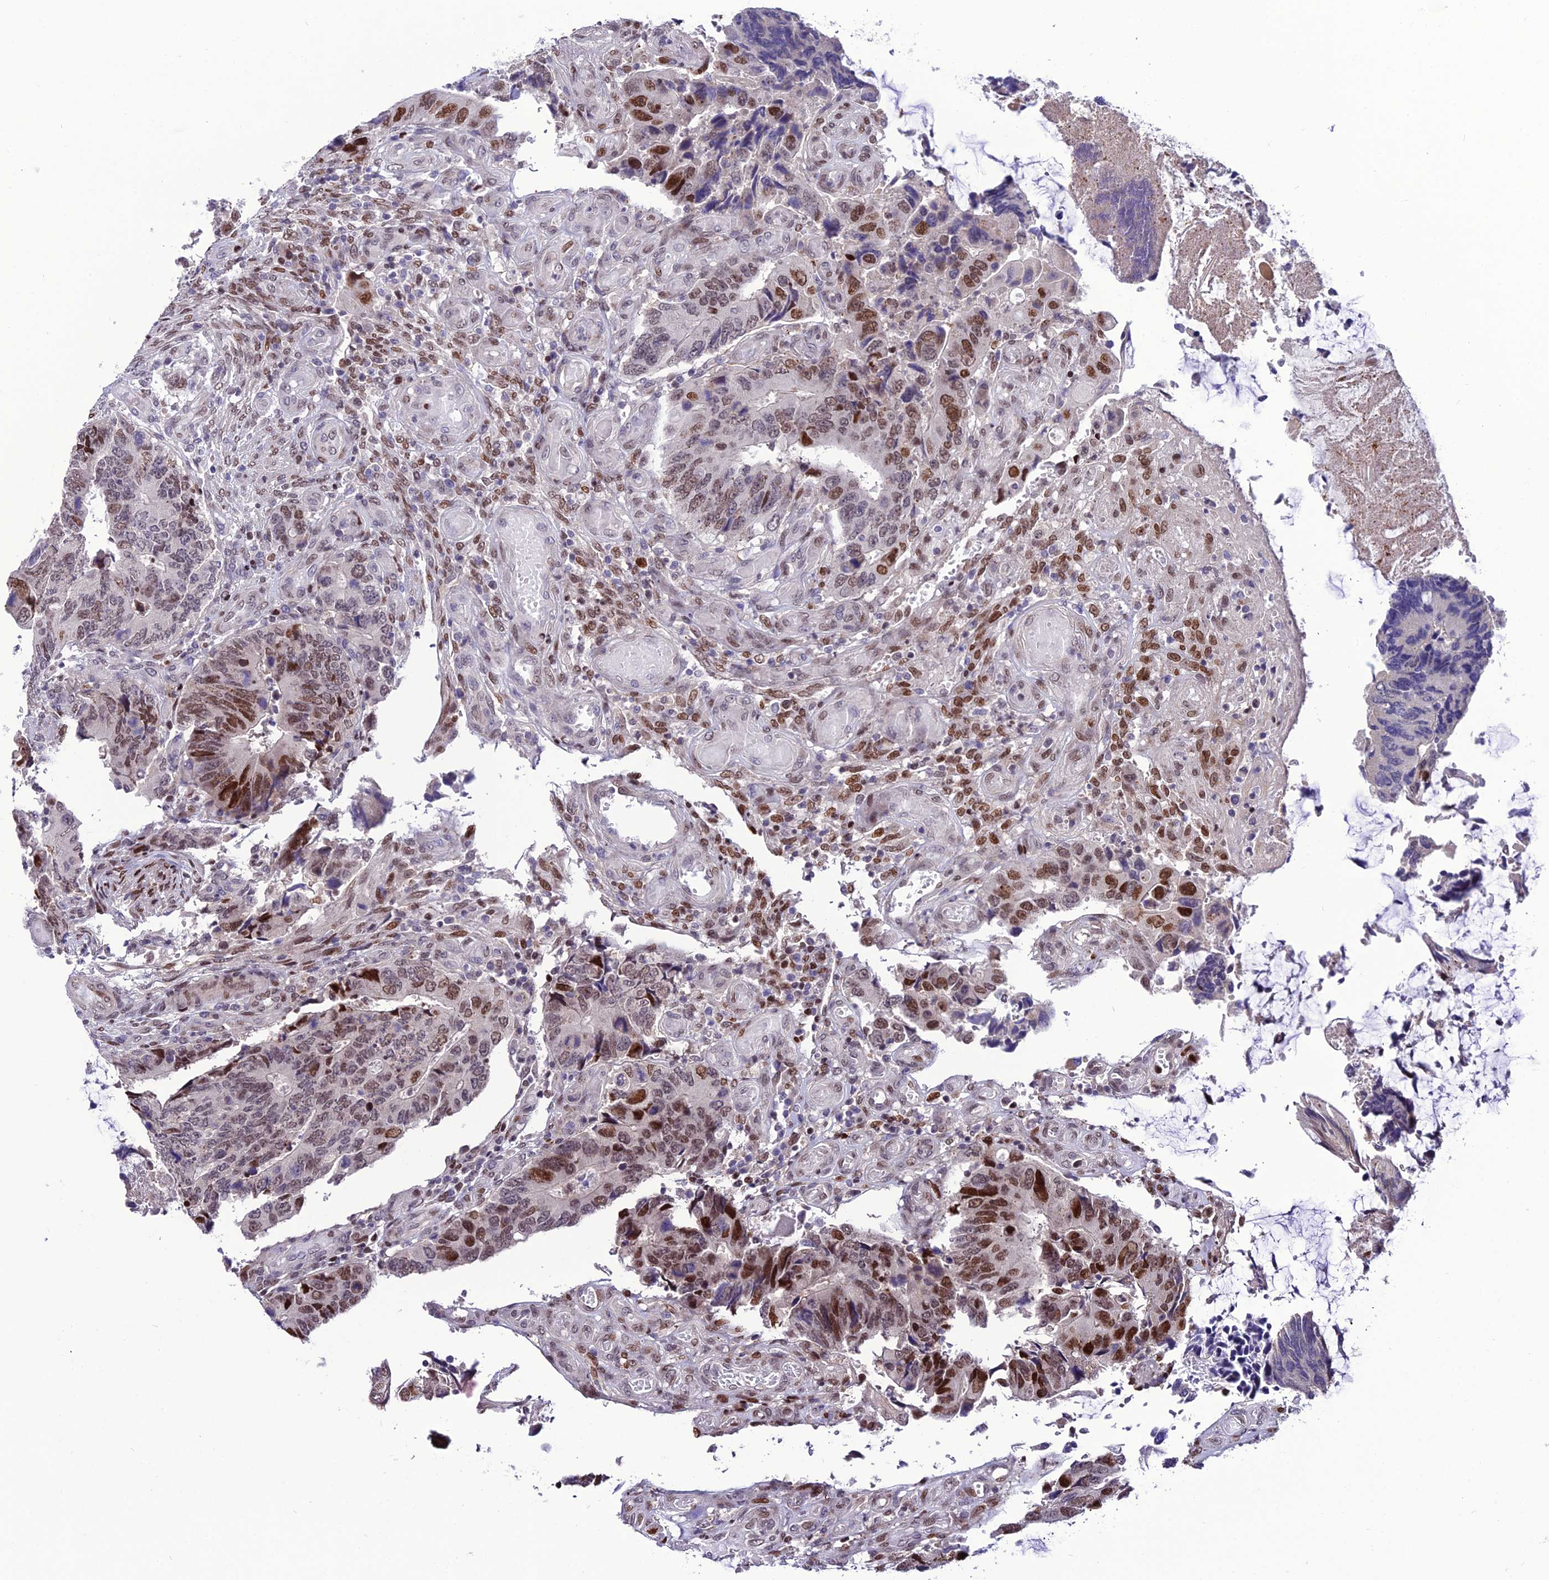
{"staining": {"intensity": "moderate", "quantity": "25%-75%", "location": "nuclear"}, "tissue": "colorectal cancer", "cell_type": "Tumor cells", "image_type": "cancer", "snomed": [{"axis": "morphology", "description": "Adenocarcinoma, NOS"}, {"axis": "topography", "description": "Colon"}], "caption": "Immunohistochemistry (IHC) of human colorectal cancer reveals medium levels of moderate nuclear expression in approximately 25%-75% of tumor cells. Immunohistochemistry (IHC) stains the protein of interest in brown and the nuclei are stained blue.", "gene": "ZNF707", "patient": {"sex": "male", "age": 87}}